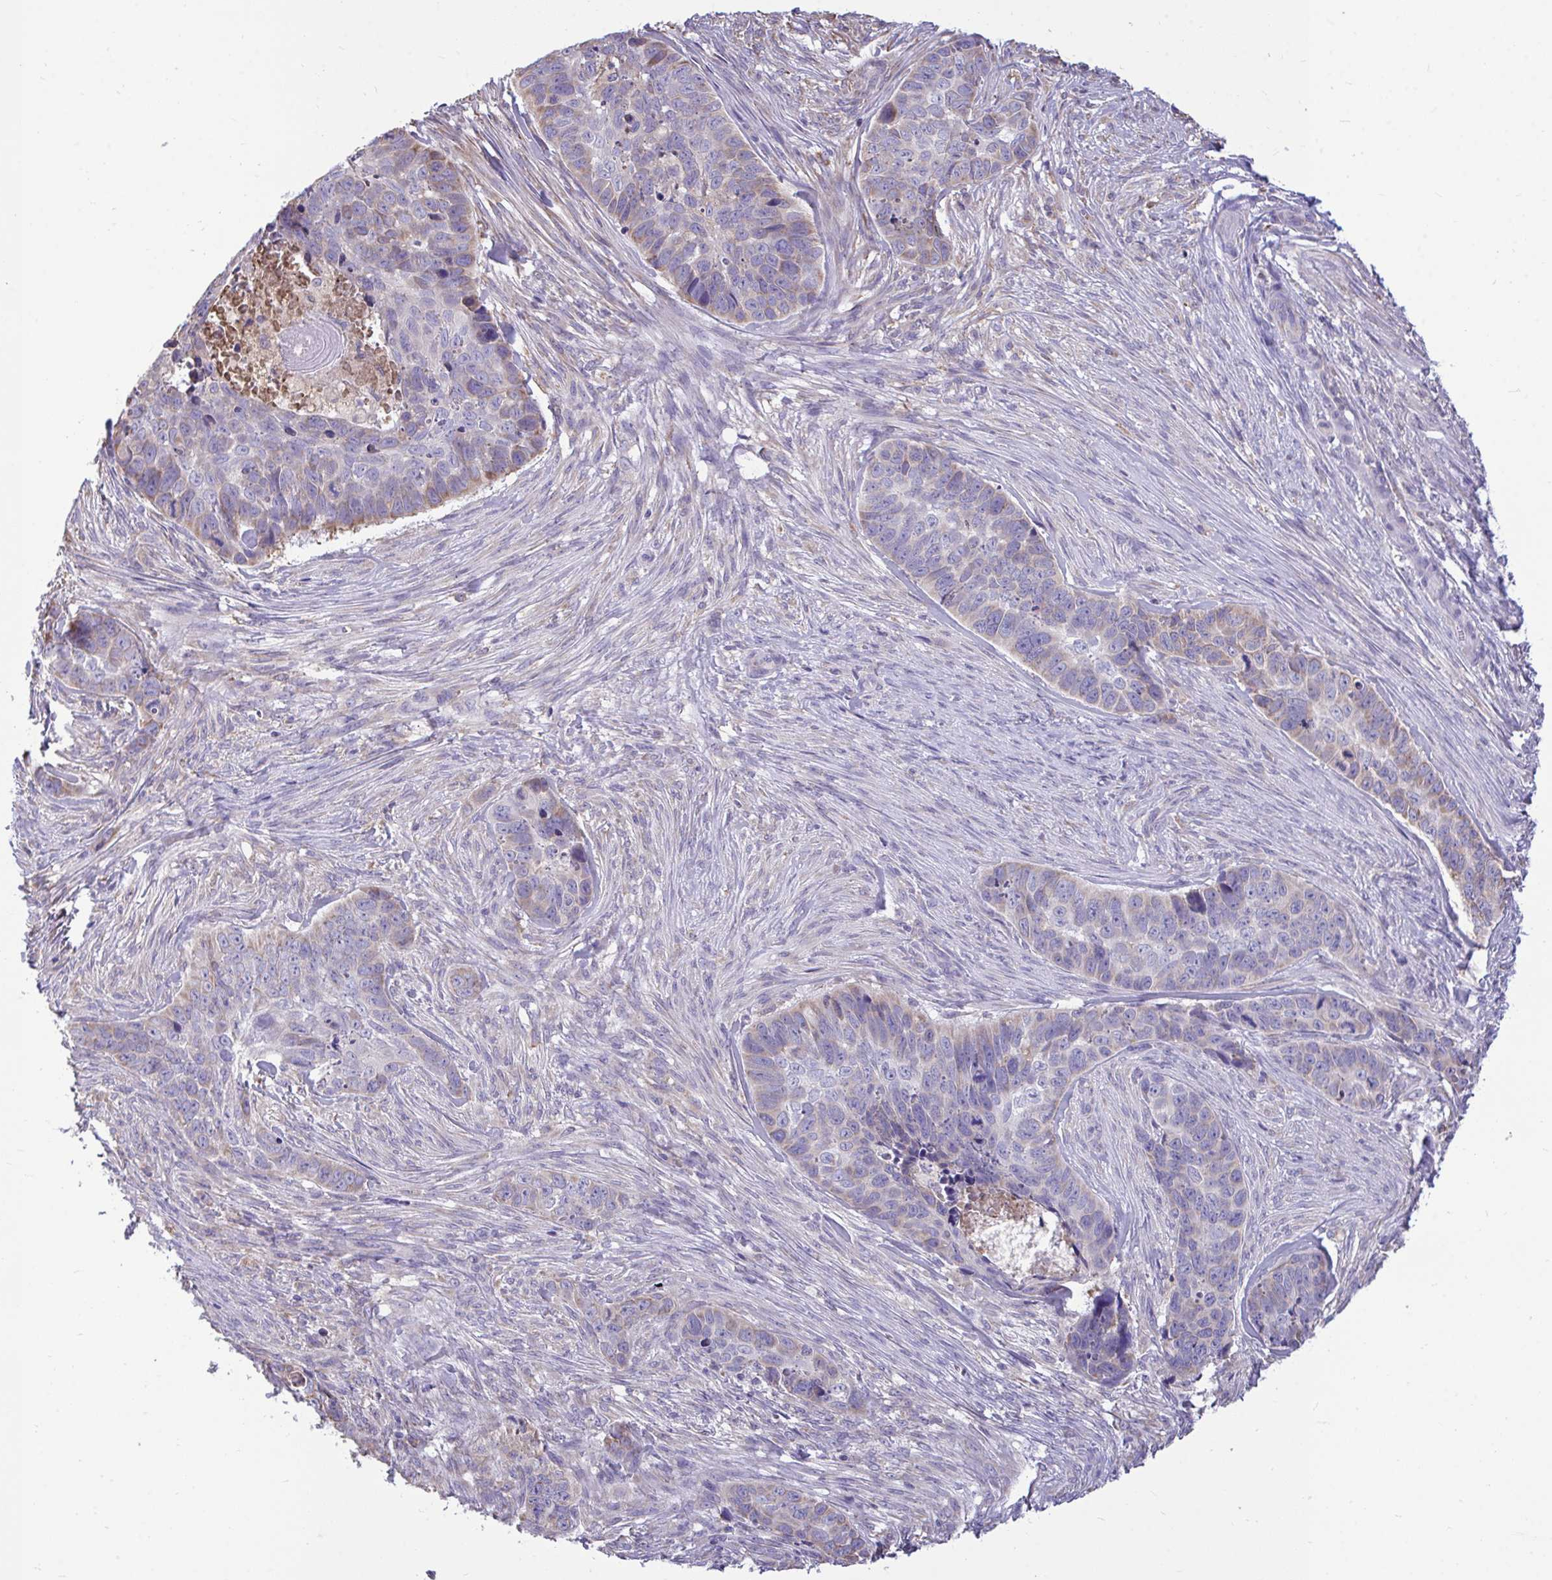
{"staining": {"intensity": "weak", "quantity": "<25%", "location": "cytoplasmic/membranous"}, "tissue": "skin cancer", "cell_type": "Tumor cells", "image_type": "cancer", "snomed": [{"axis": "morphology", "description": "Basal cell carcinoma"}, {"axis": "topography", "description": "Skin"}], "caption": "This is an IHC histopathology image of human skin cancer (basal cell carcinoma). There is no staining in tumor cells.", "gene": "PIGK", "patient": {"sex": "female", "age": 82}}